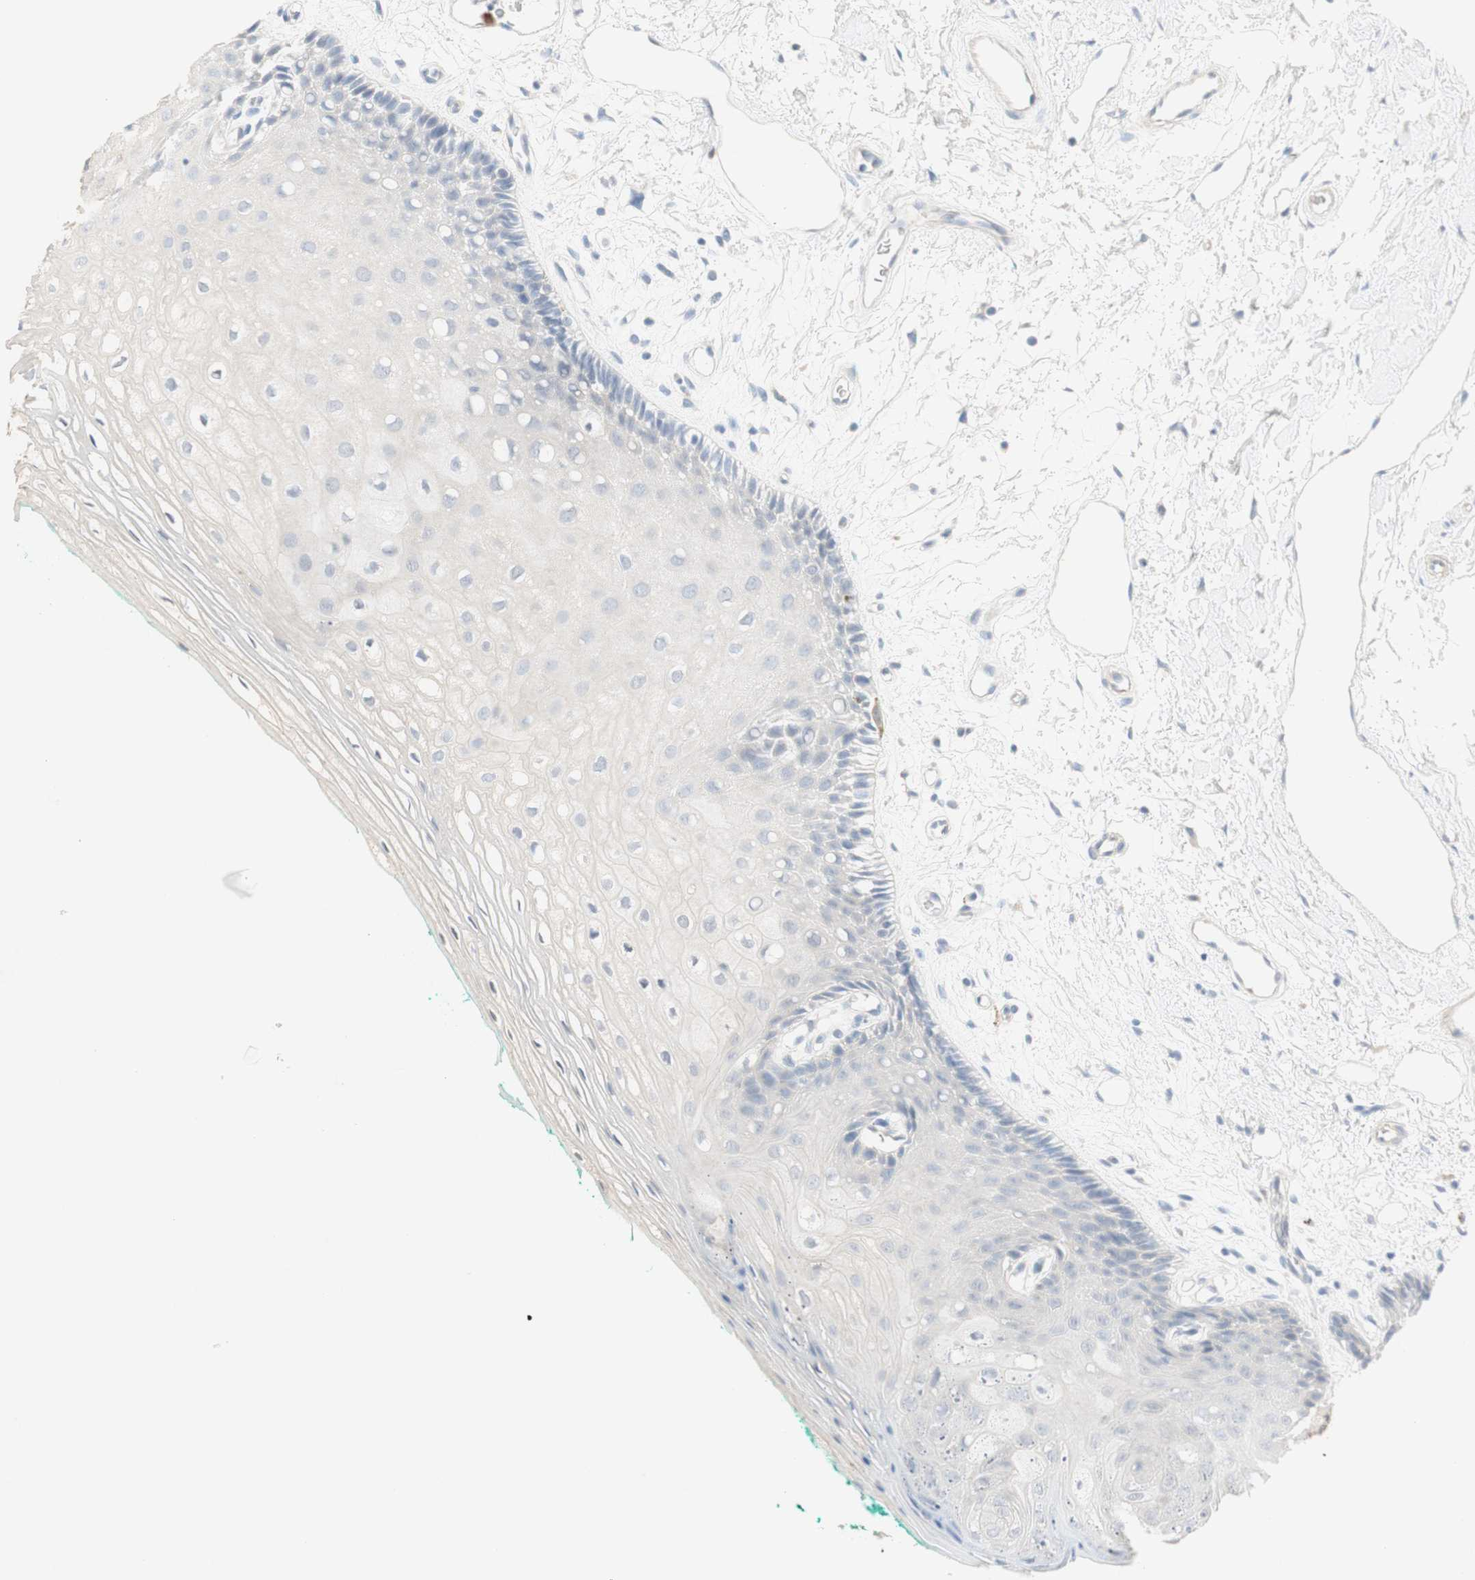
{"staining": {"intensity": "negative", "quantity": "none", "location": "none"}, "tissue": "oral mucosa", "cell_type": "Squamous epithelial cells", "image_type": "normal", "snomed": [{"axis": "morphology", "description": "Normal tissue, NOS"}, {"axis": "topography", "description": "Skeletal muscle"}, {"axis": "topography", "description": "Oral tissue"}, {"axis": "topography", "description": "Peripheral nerve tissue"}], "caption": "The immunohistochemistry (IHC) micrograph has no significant staining in squamous epithelial cells of oral mucosa. (DAB immunohistochemistry (IHC), high magnification).", "gene": "MANEA", "patient": {"sex": "female", "age": 84}}